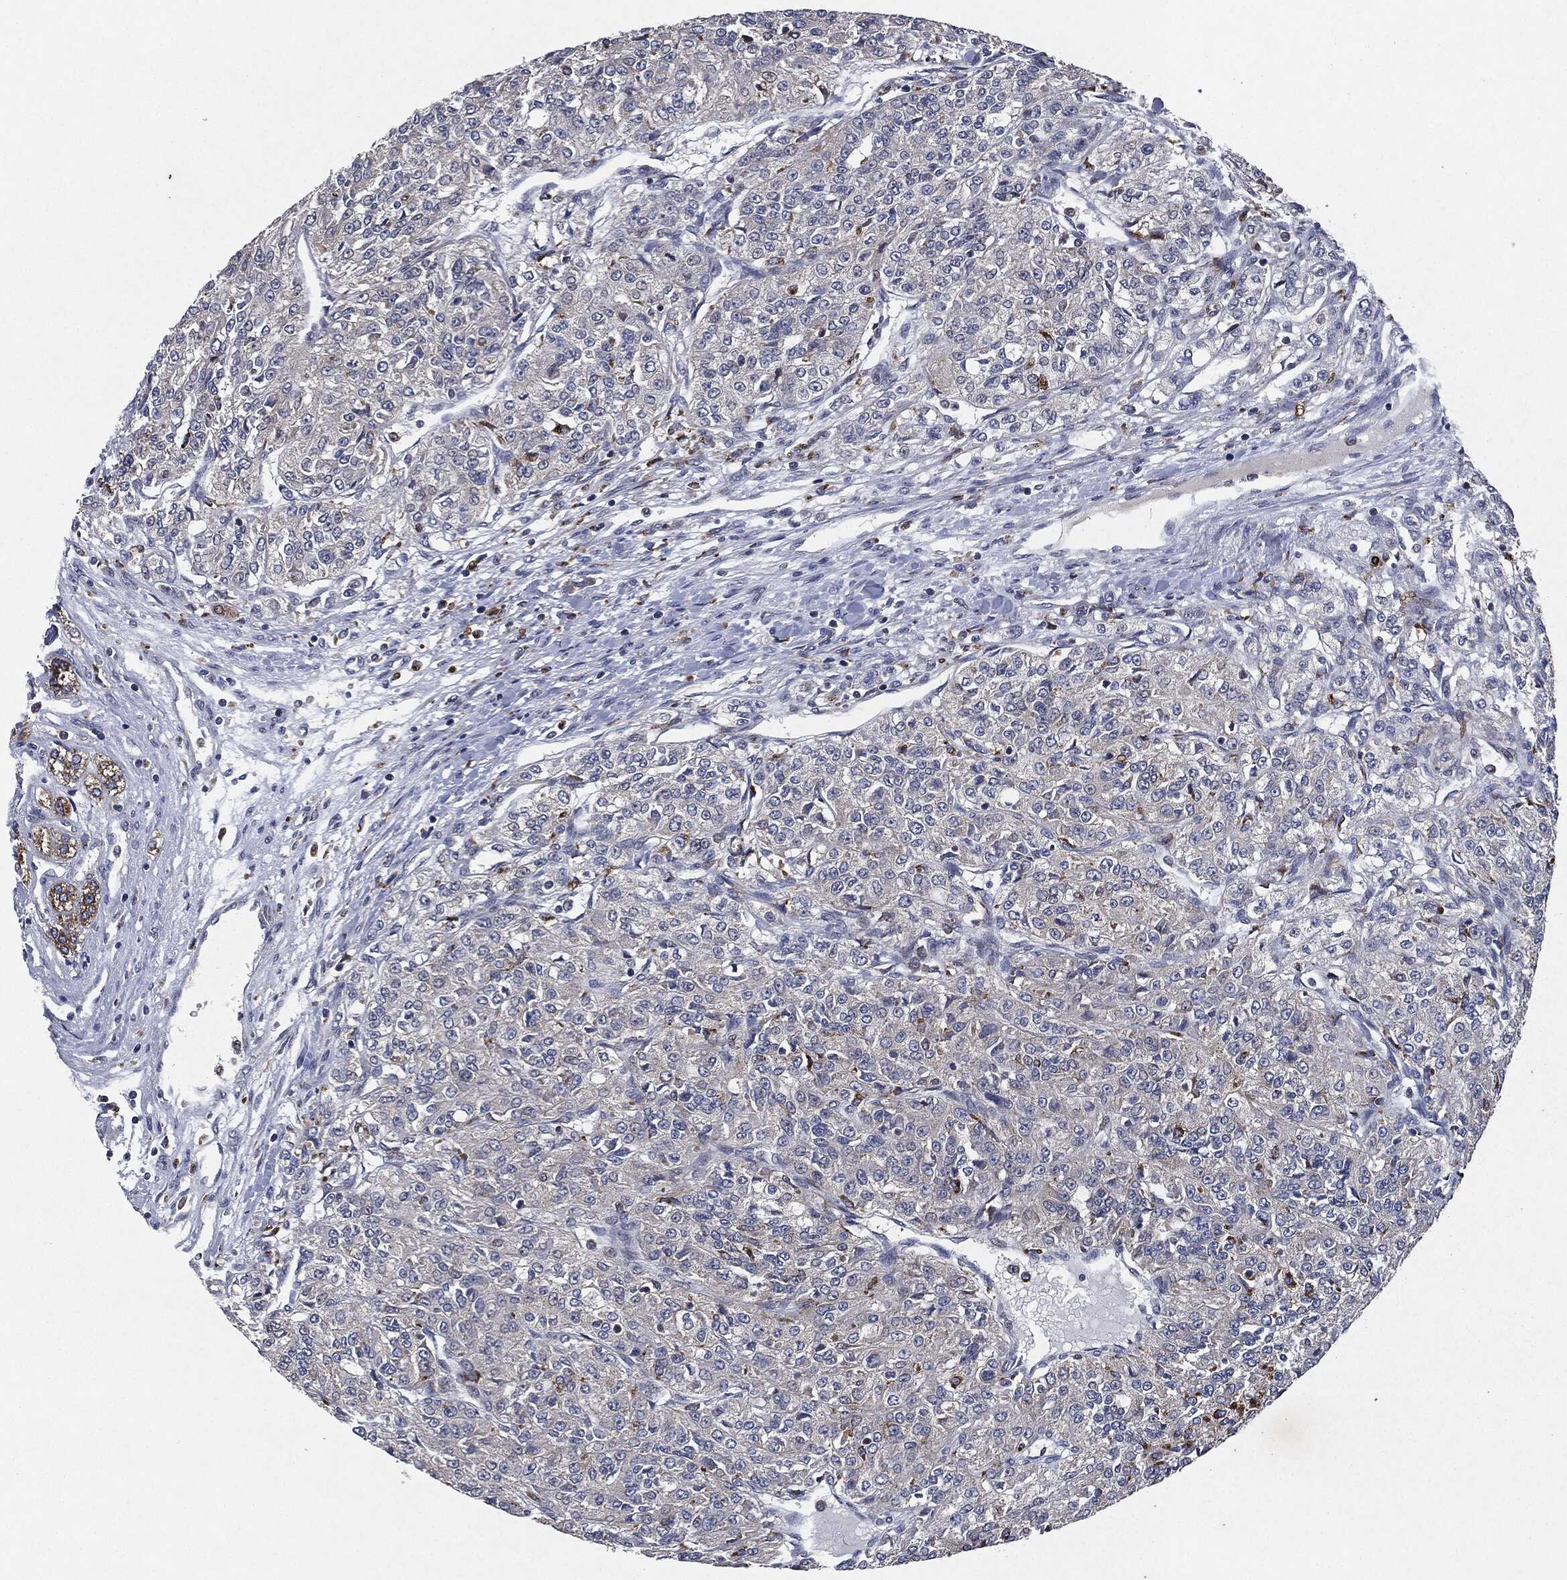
{"staining": {"intensity": "negative", "quantity": "none", "location": "none"}, "tissue": "renal cancer", "cell_type": "Tumor cells", "image_type": "cancer", "snomed": [{"axis": "morphology", "description": "Adenocarcinoma, NOS"}, {"axis": "topography", "description": "Kidney"}], "caption": "Tumor cells are negative for brown protein staining in renal adenocarcinoma. (Stains: DAB immunohistochemistry with hematoxylin counter stain, Microscopy: brightfield microscopy at high magnification).", "gene": "SLC31A2", "patient": {"sex": "female", "age": 63}}